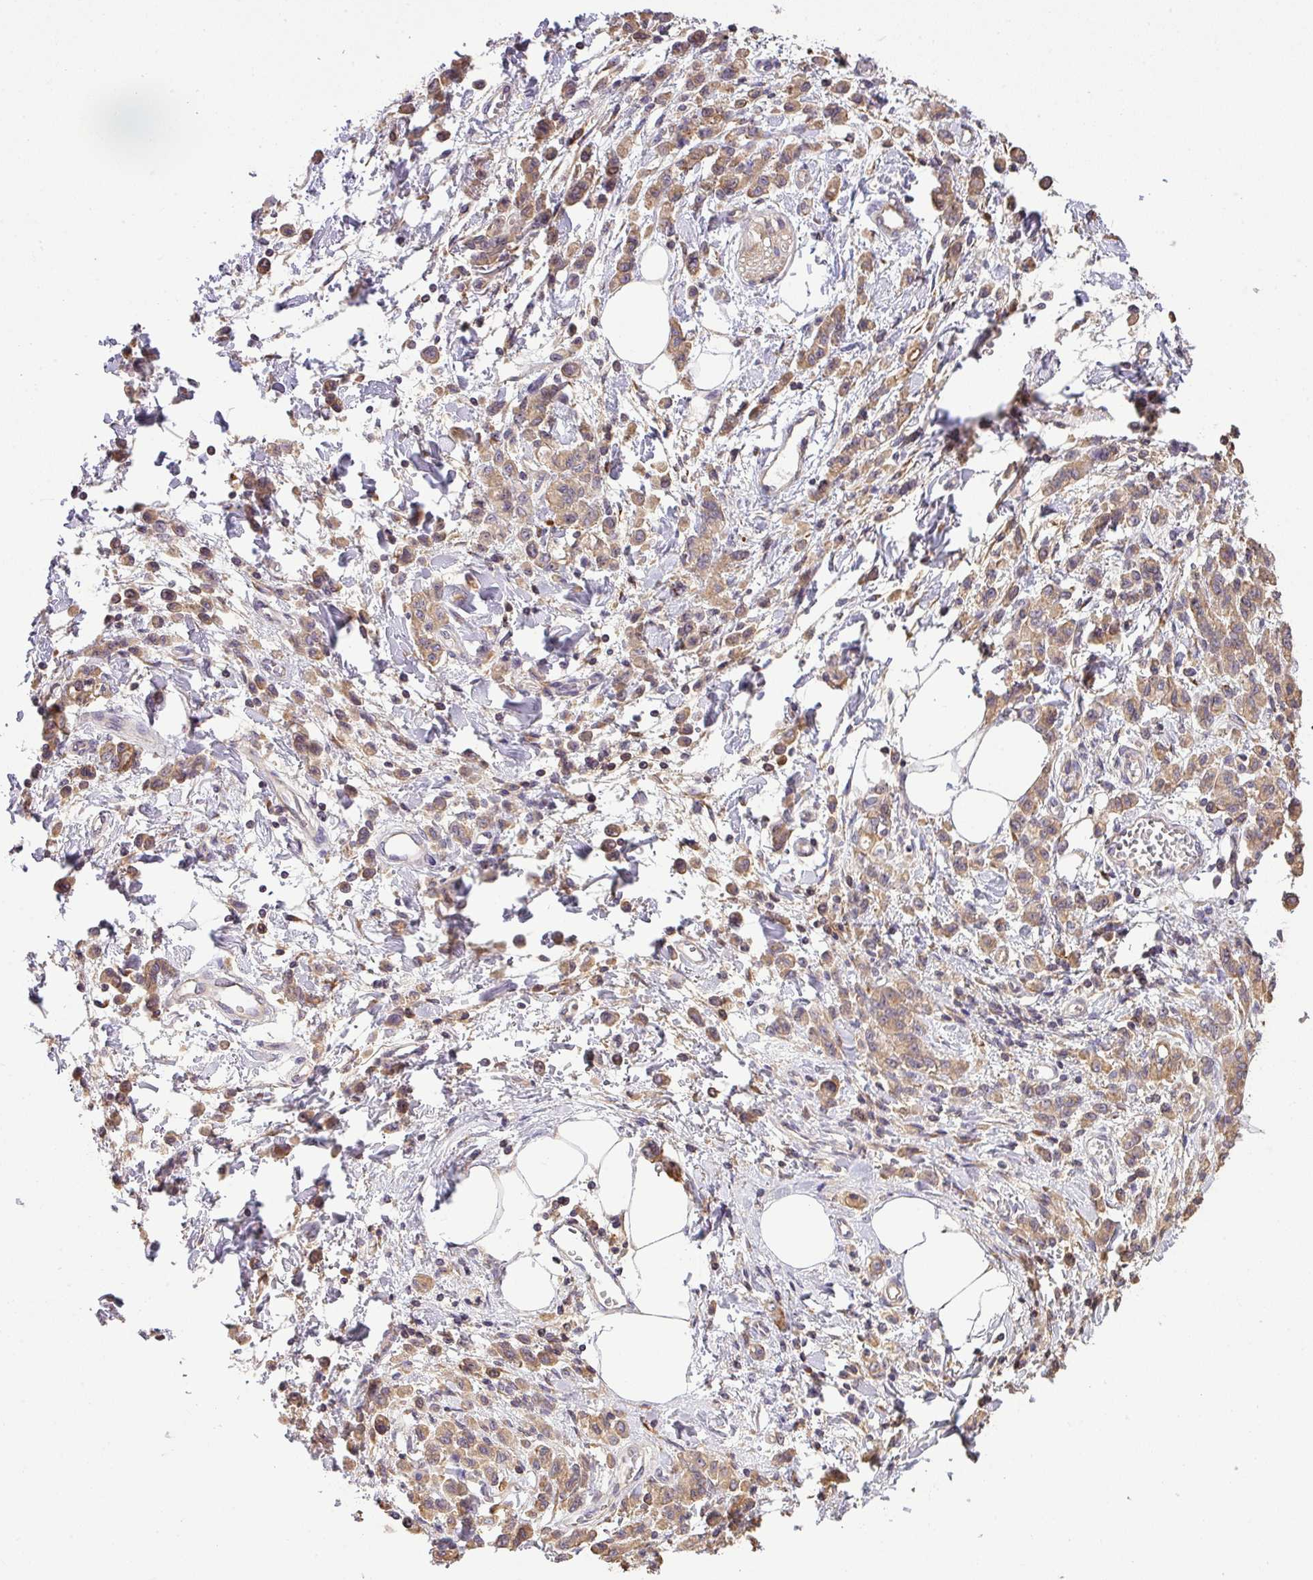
{"staining": {"intensity": "moderate", "quantity": ">75%", "location": "cytoplasmic/membranous"}, "tissue": "stomach cancer", "cell_type": "Tumor cells", "image_type": "cancer", "snomed": [{"axis": "morphology", "description": "Adenocarcinoma, NOS"}, {"axis": "topography", "description": "Stomach"}], "caption": "Tumor cells display medium levels of moderate cytoplasmic/membranous staining in approximately >75% of cells in human stomach cancer (adenocarcinoma).", "gene": "VENTX", "patient": {"sex": "male", "age": 77}}